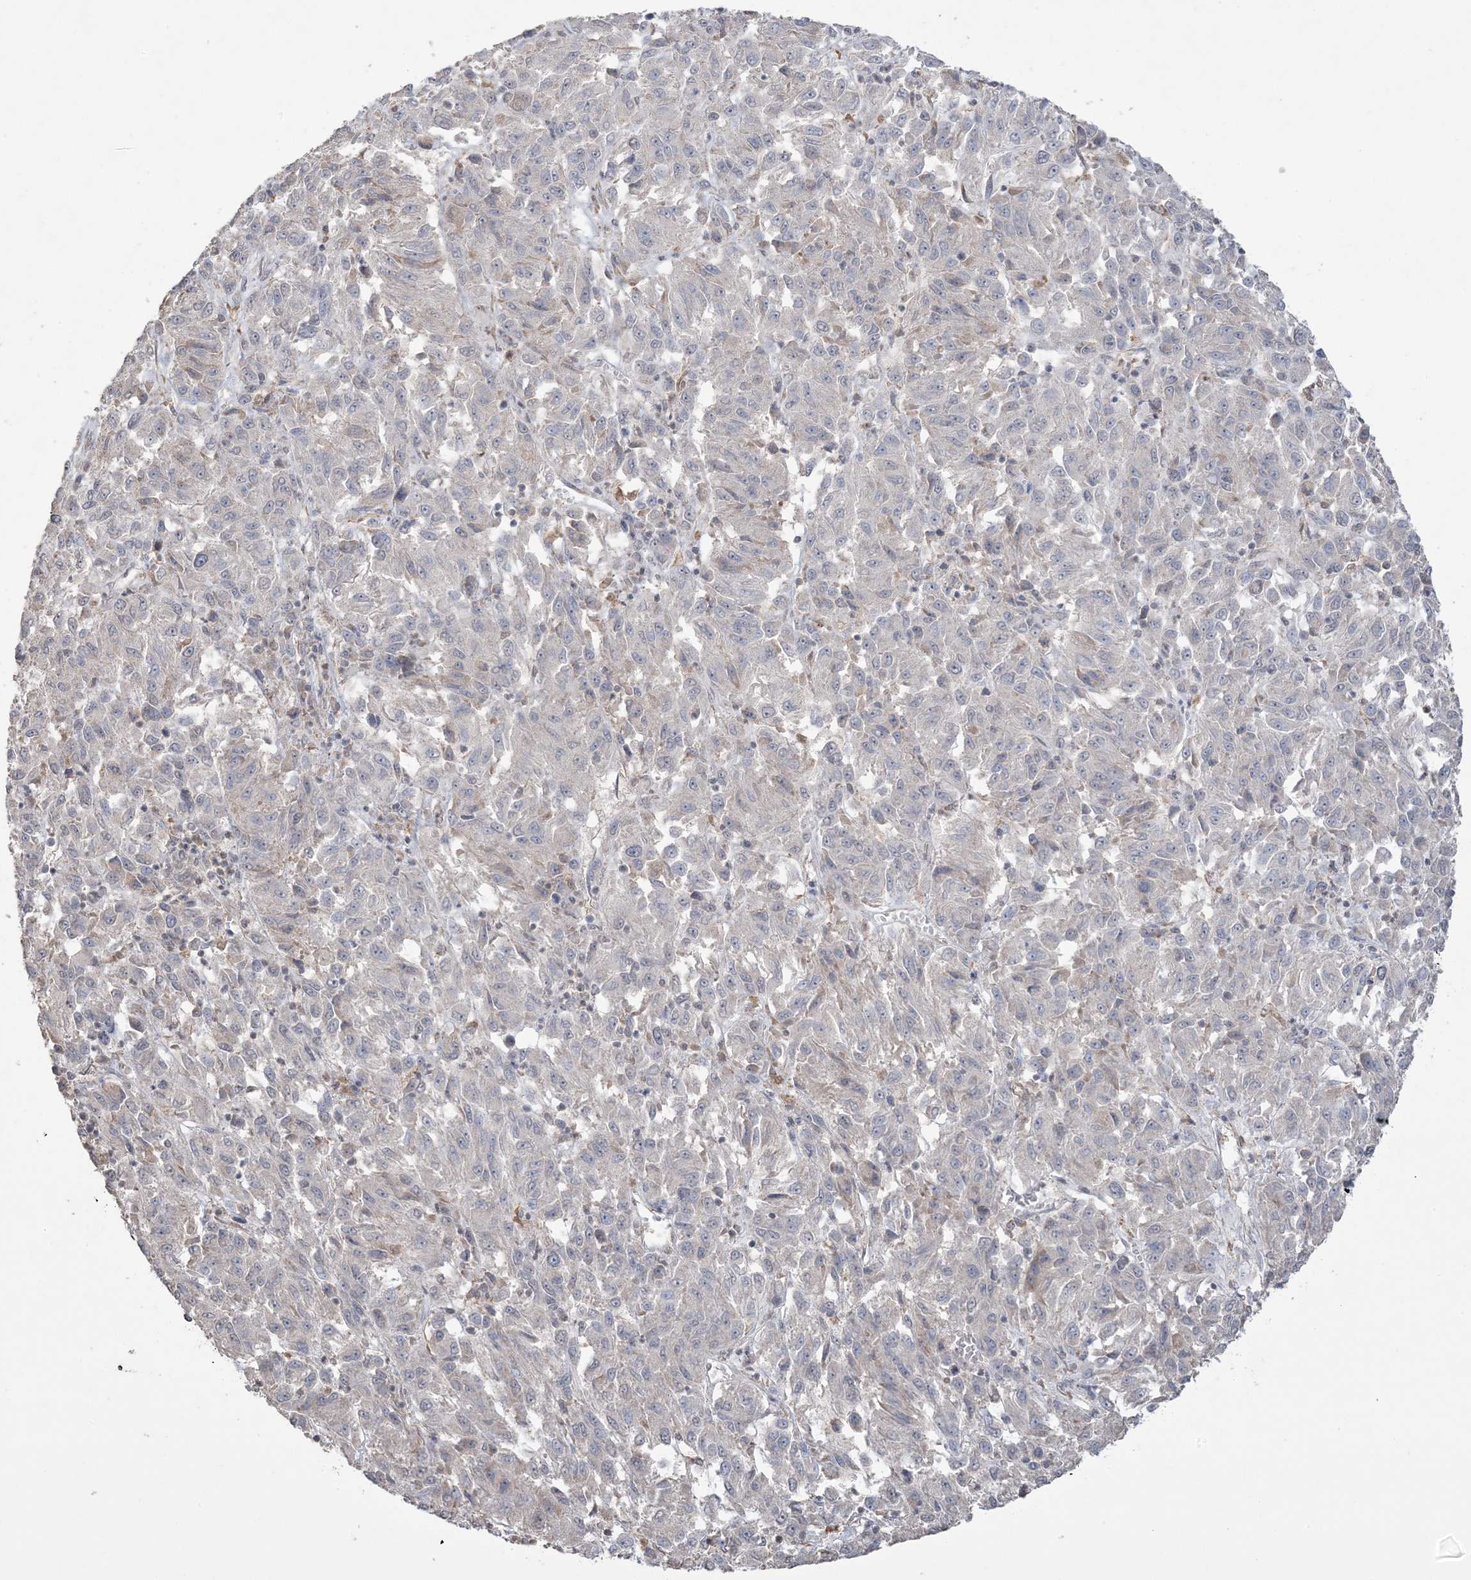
{"staining": {"intensity": "negative", "quantity": "none", "location": "none"}, "tissue": "melanoma", "cell_type": "Tumor cells", "image_type": "cancer", "snomed": [{"axis": "morphology", "description": "Malignant melanoma, Metastatic site"}, {"axis": "topography", "description": "Lung"}], "caption": "This is a photomicrograph of IHC staining of melanoma, which shows no expression in tumor cells.", "gene": "XRN1", "patient": {"sex": "male", "age": 64}}